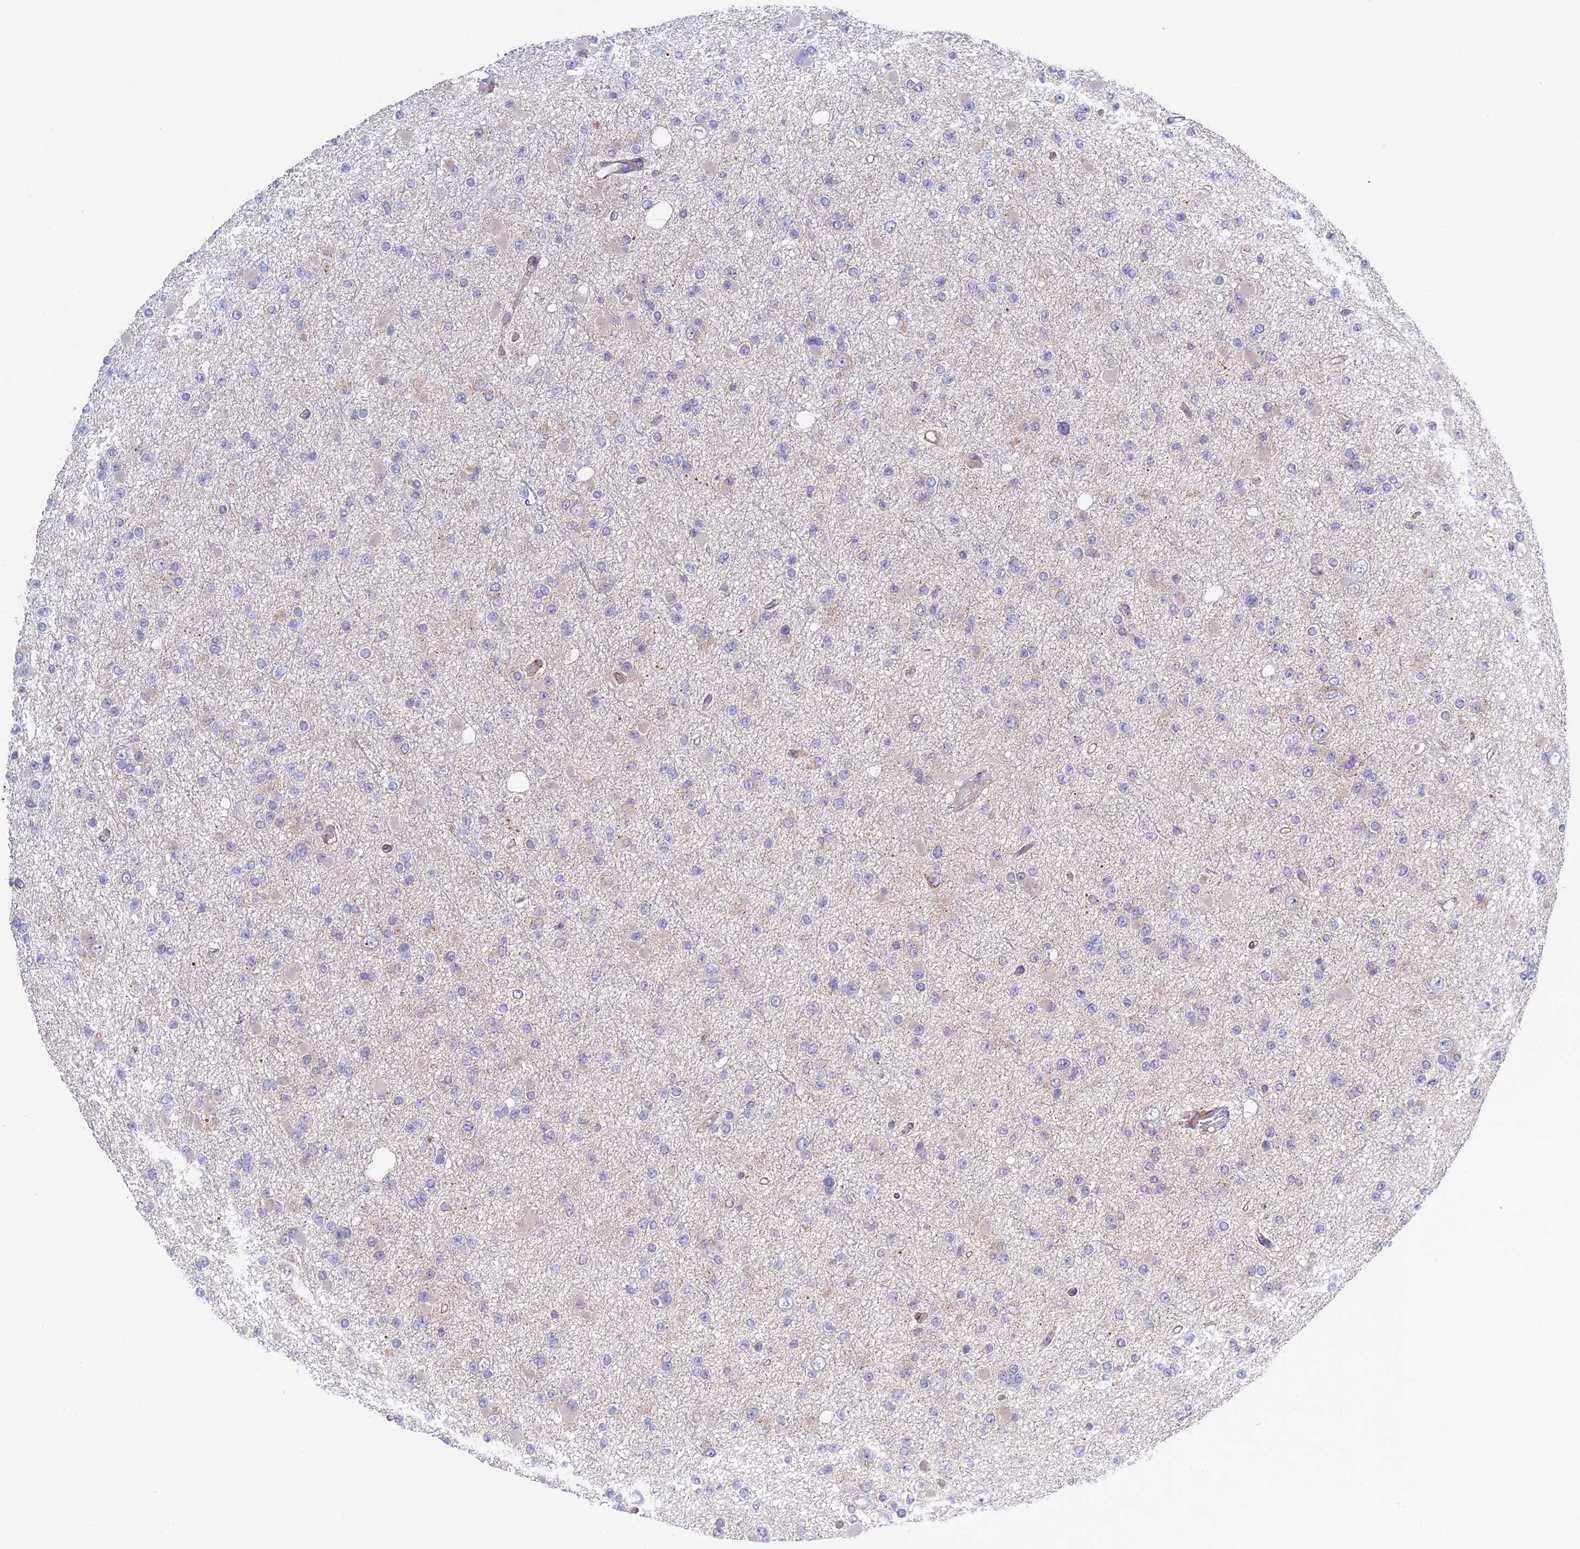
{"staining": {"intensity": "negative", "quantity": "none", "location": "none"}, "tissue": "glioma", "cell_type": "Tumor cells", "image_type": "cancer", "snomed": [{"axis": "morphology", "description": "Glioma, malignant, Low grade"}, {"axis": "topography", "description": "Brain"}], "caption": "Immunohistochemical staining of glioma reveals no significant staining in tumor cells.", "gene": "ETFDH", "patient": {"sex": "female", "age": 22}}